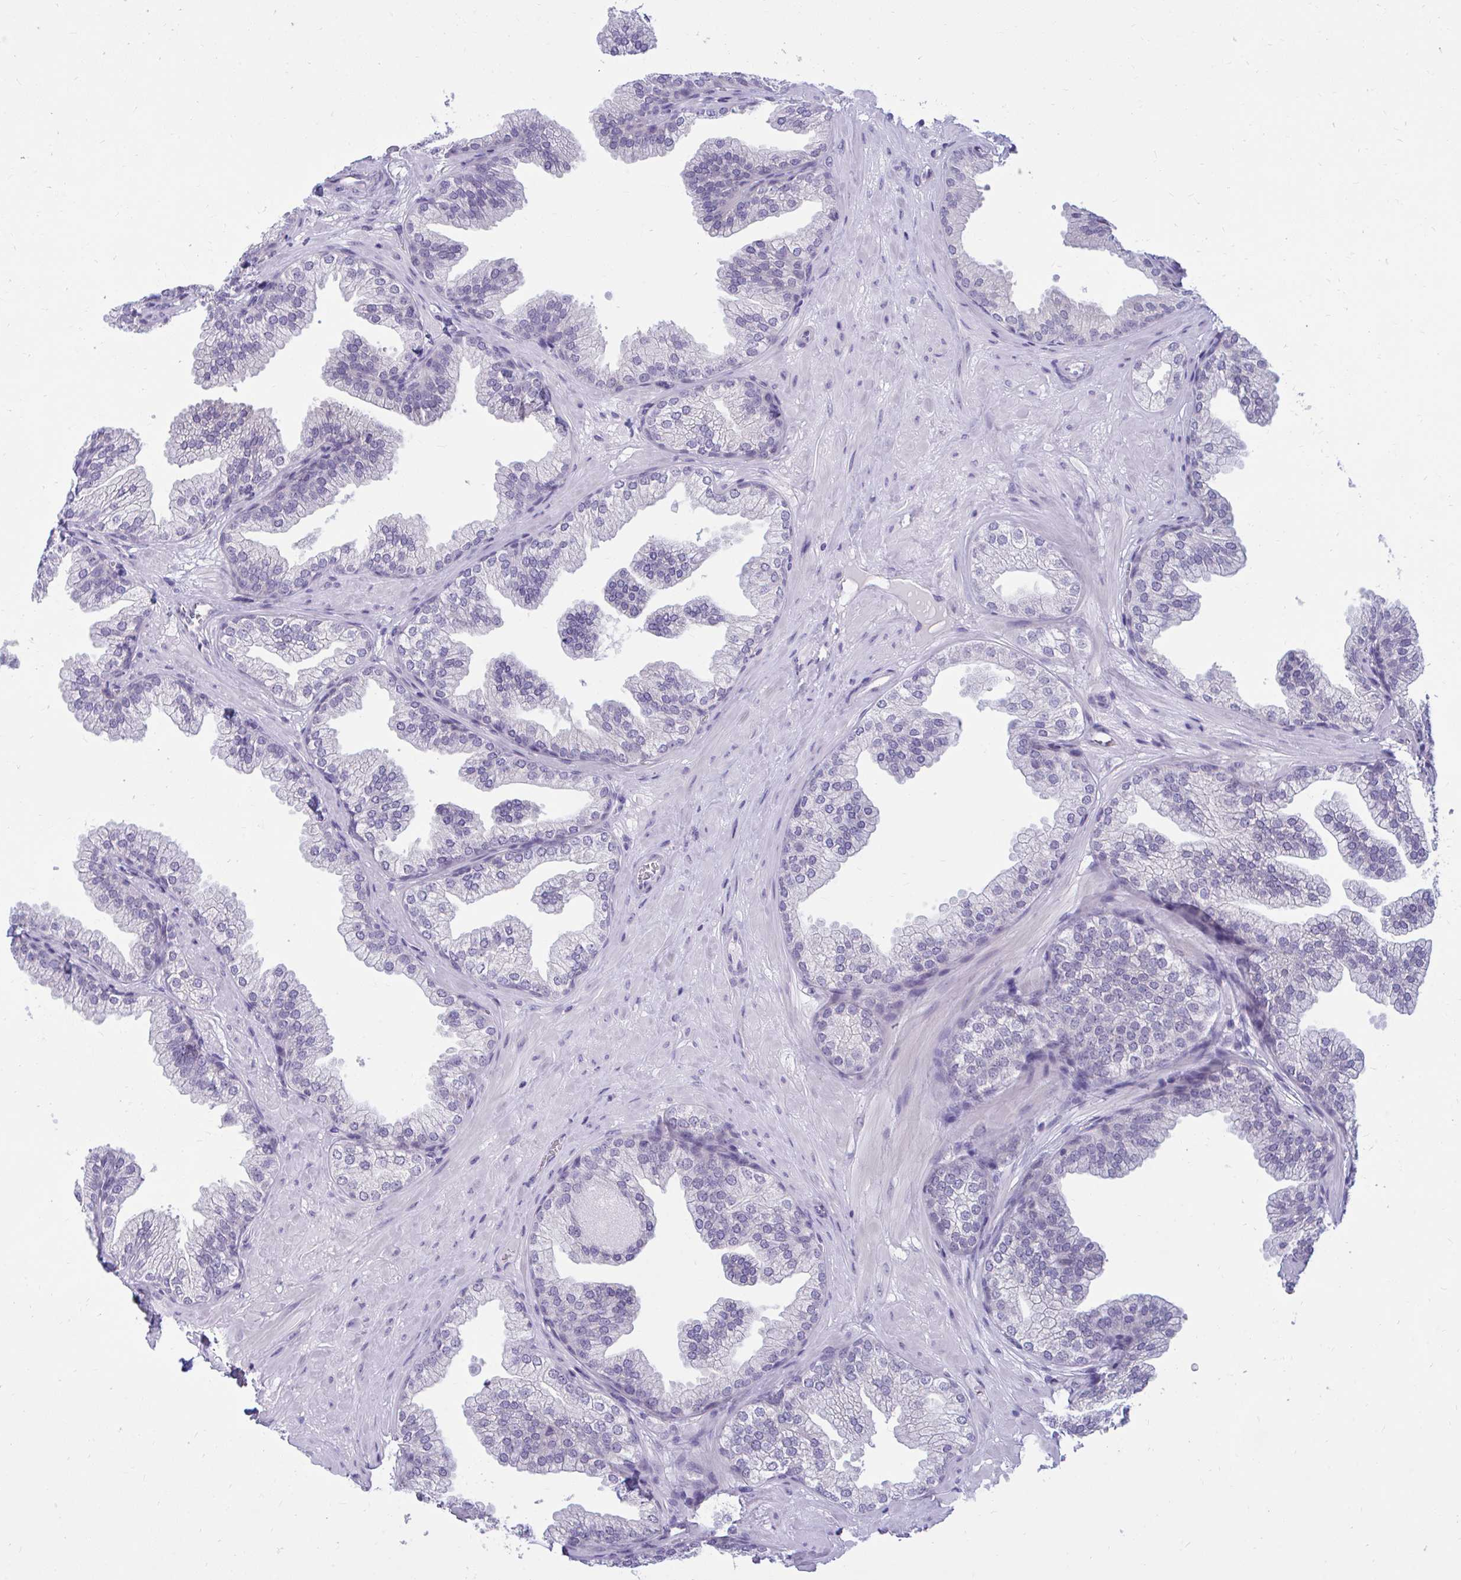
{"staining": {"intensity": "negative", "quantity": "none", "location": "none"}, "tissue": "prostate", "cell_type": "Glandular cells", "image_type": "normal", "snomed": [{"axis": "morphology", "description": "Normal tissue, NOS"}, {"axis": "topography", "description": "Prostate"}], "caption": "This is an immunohistochemistry (IHC) image of unremarkable human prostate. There is no expression in glandular cells.", "gene": "CSE1L", "patient": {"sex": "male", "age": 37}}